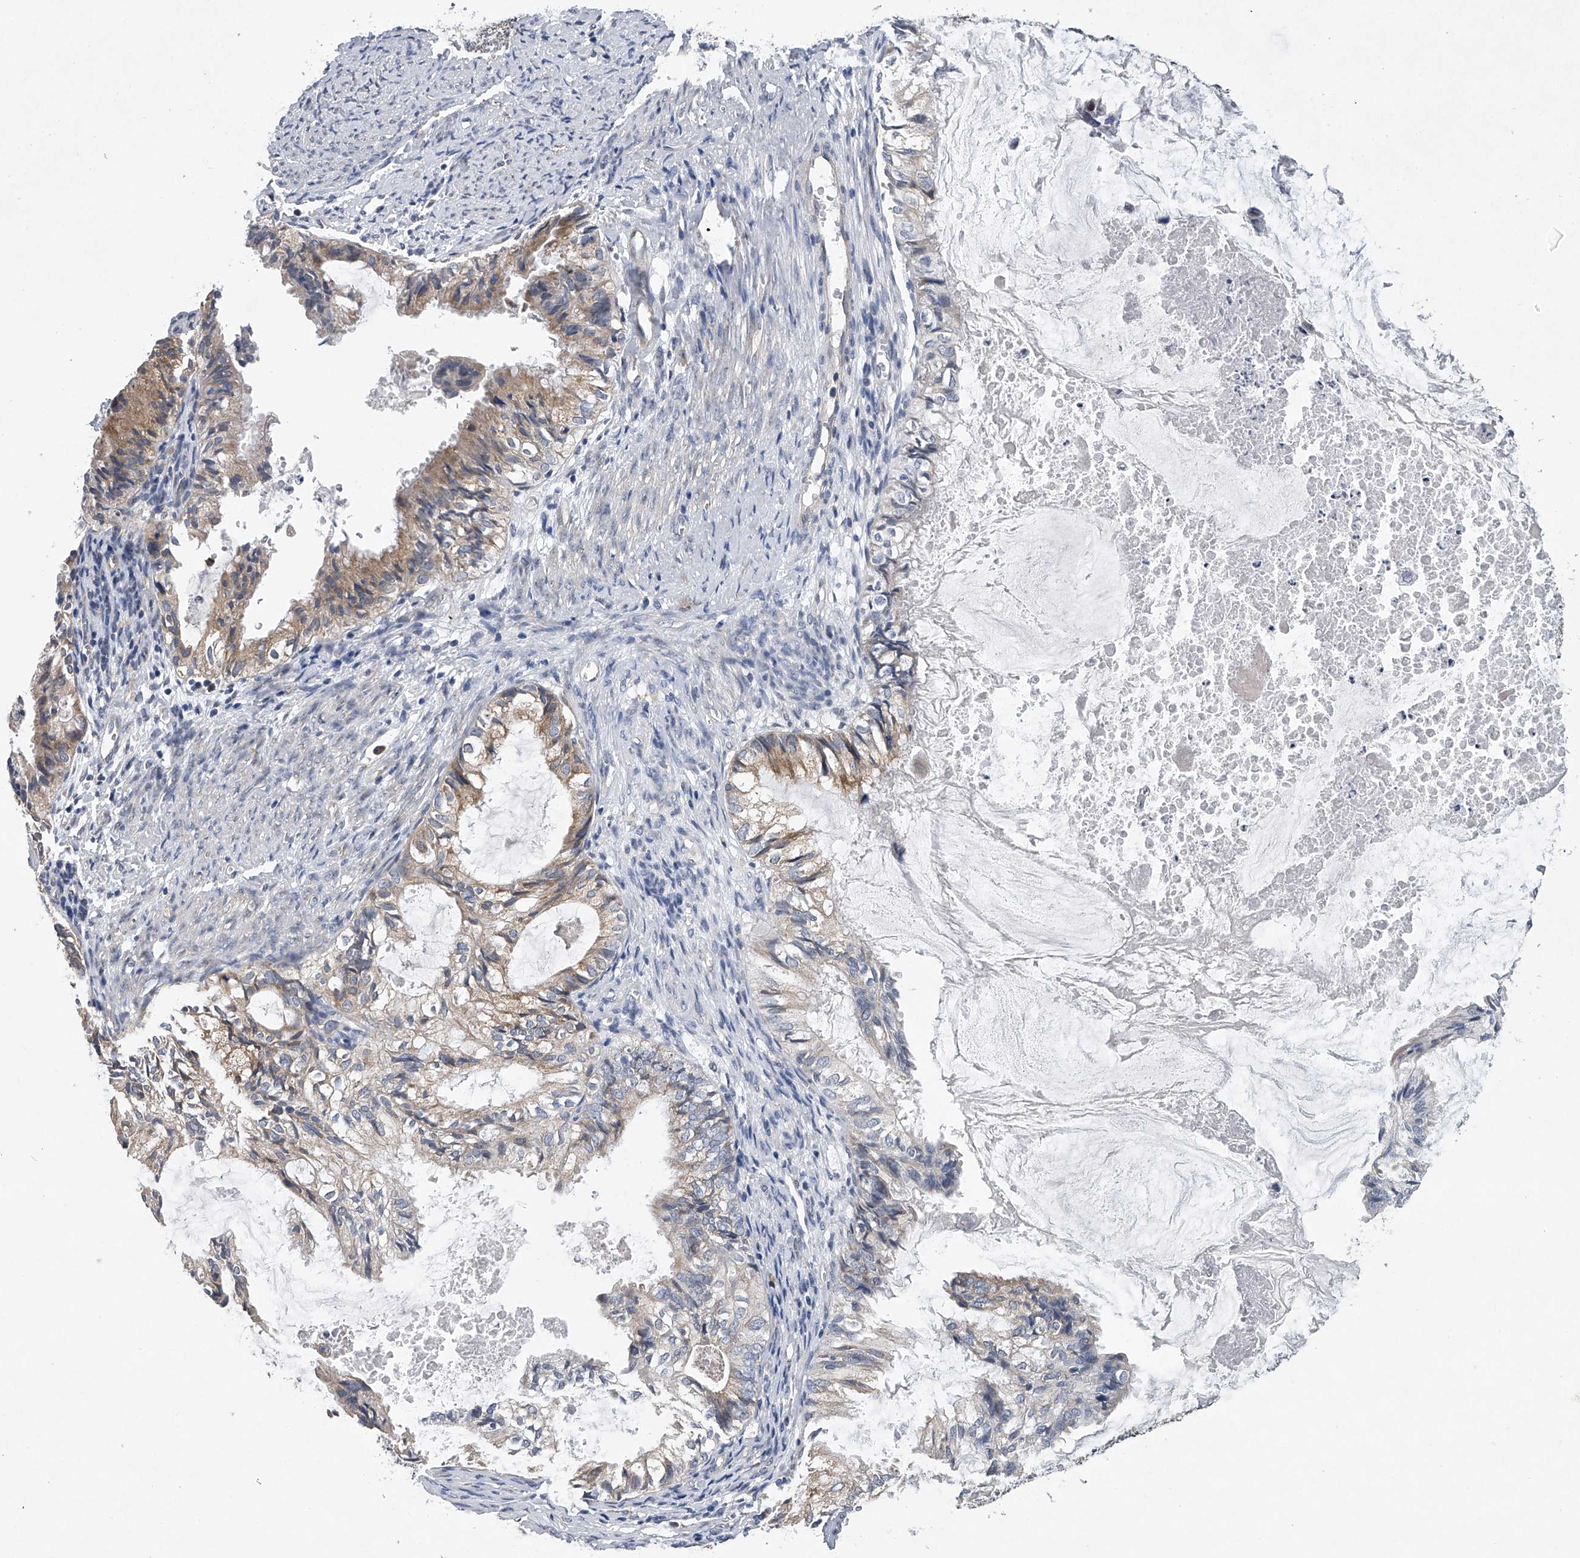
{"staining": {"intensity": "moderate", "quantity": "25%-75%", "location": "cytoplasmic/membranous"}, "tissue": "cervical cancer", "cell_type": "Tumor cells", "image_type": "cancer", "snomed": [{"axis": "morphology", "description": "Normal tissue, NOS"}, {"axis": "morphology", "description": "Adenocarcinoma, NOS"}, {"axis": "topography", "description": "Cervix"}, {"axis": "topography", "description": "Endometrium"}], "caption": "Immunohistochemistry histopathology image of neoplastic tissue: human cervical adenocarcinoma stained using immunohistochemistry reveals medium levels of moderate protein expression localized specifically in the cytoplasmic/membranous of tumor cells, appearing as a cytoplasmic/membranous brown color.", "gene": "RNF5", "patient": {"sex": "female", "age": 86}}